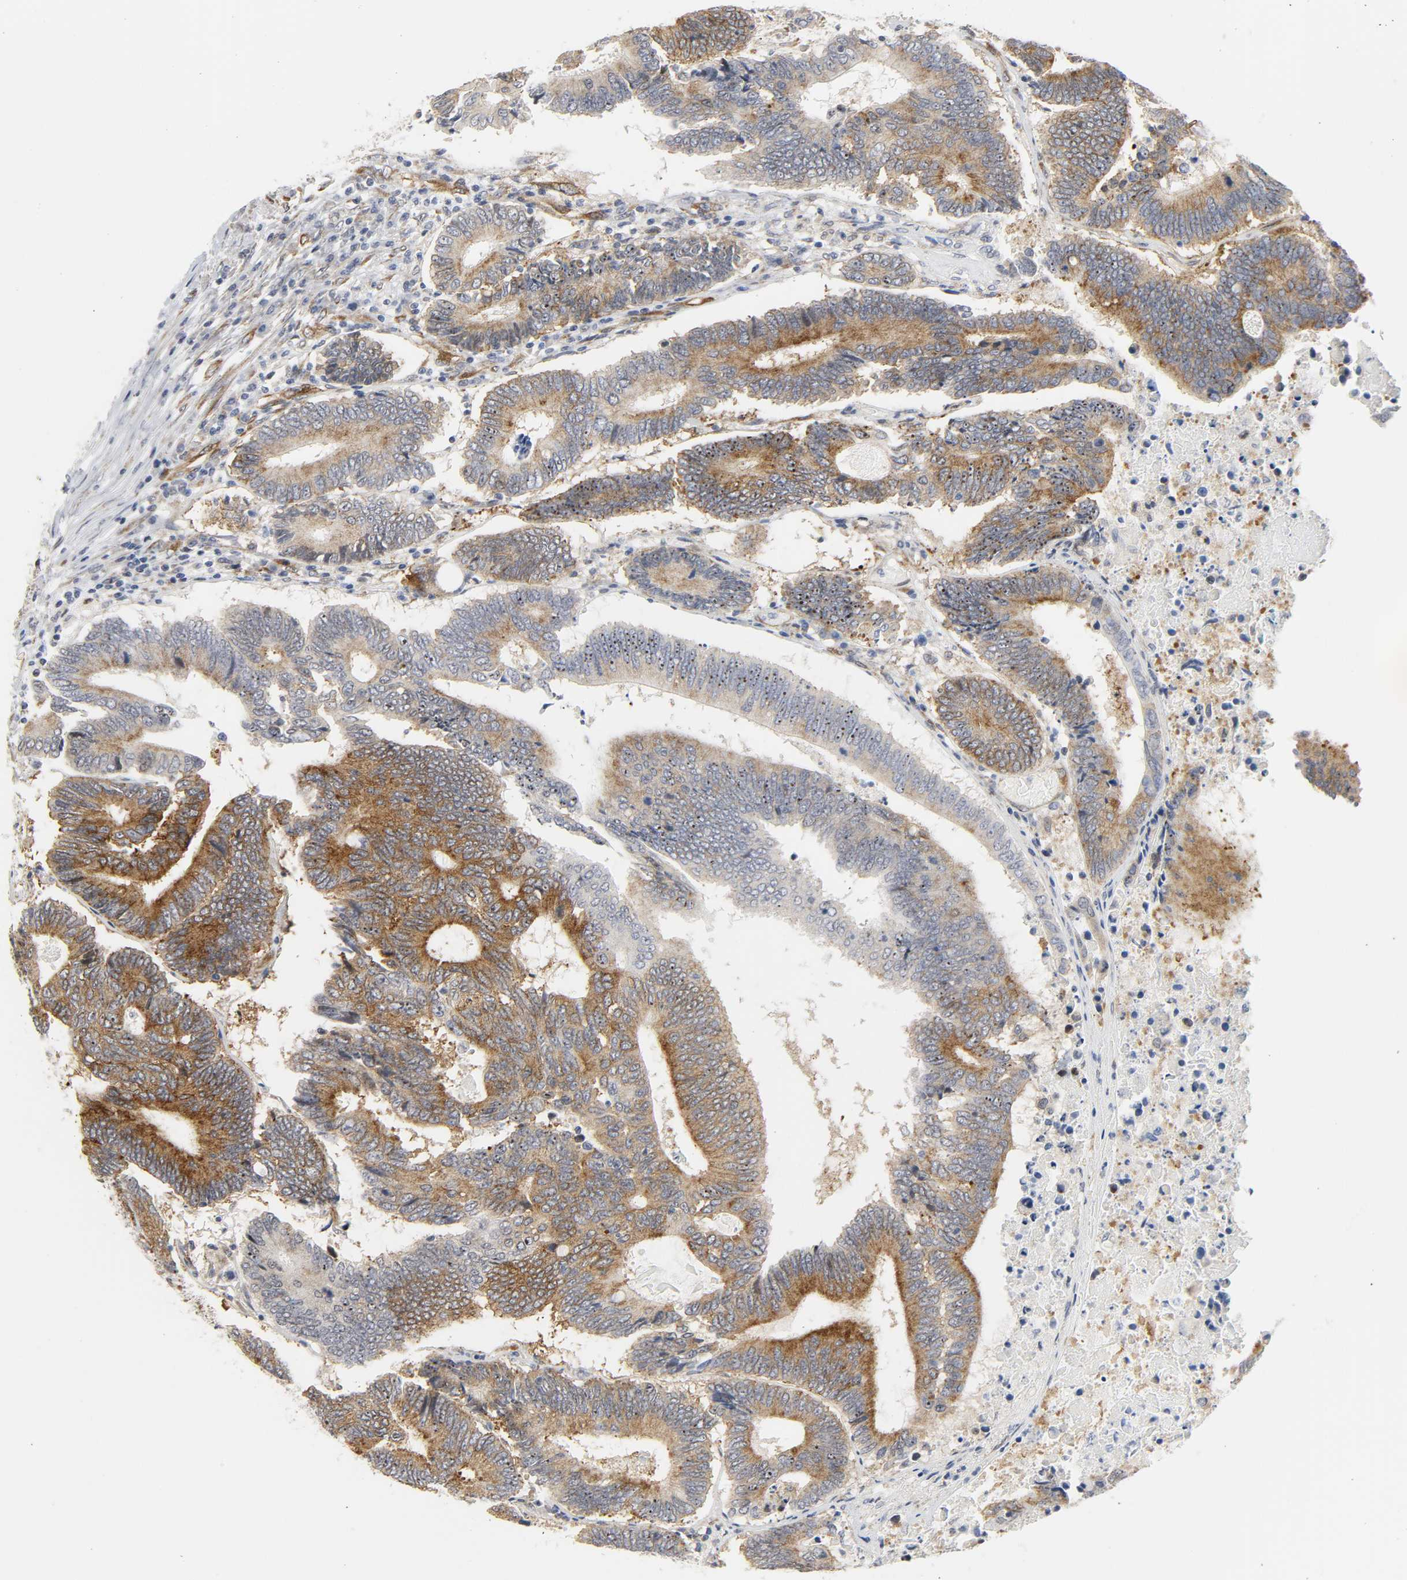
{"staining": {"intensity": "moderate", "quantity": ">75%", "location": "cytoplasmic/membranous"}, "tissue": "colorectal cancer", "cell_type": "Tumor cells", "image_type": "cancer", "snomed": [{"axis": "morphology", "description": "Adenocarcinoma, NOS"}, {"axis": "topography", "description": "Colon"}], "caption": "An immunohistochemistry micrograph of neoplastic tissue is shown. Protein staining in brown labels moderate cytoplasmic/membranous positivity in adenocarcinoma (colorectal) within tumor cells.", "gene": "DOCK1", "patient": {"sex": "female", "age": 78}}